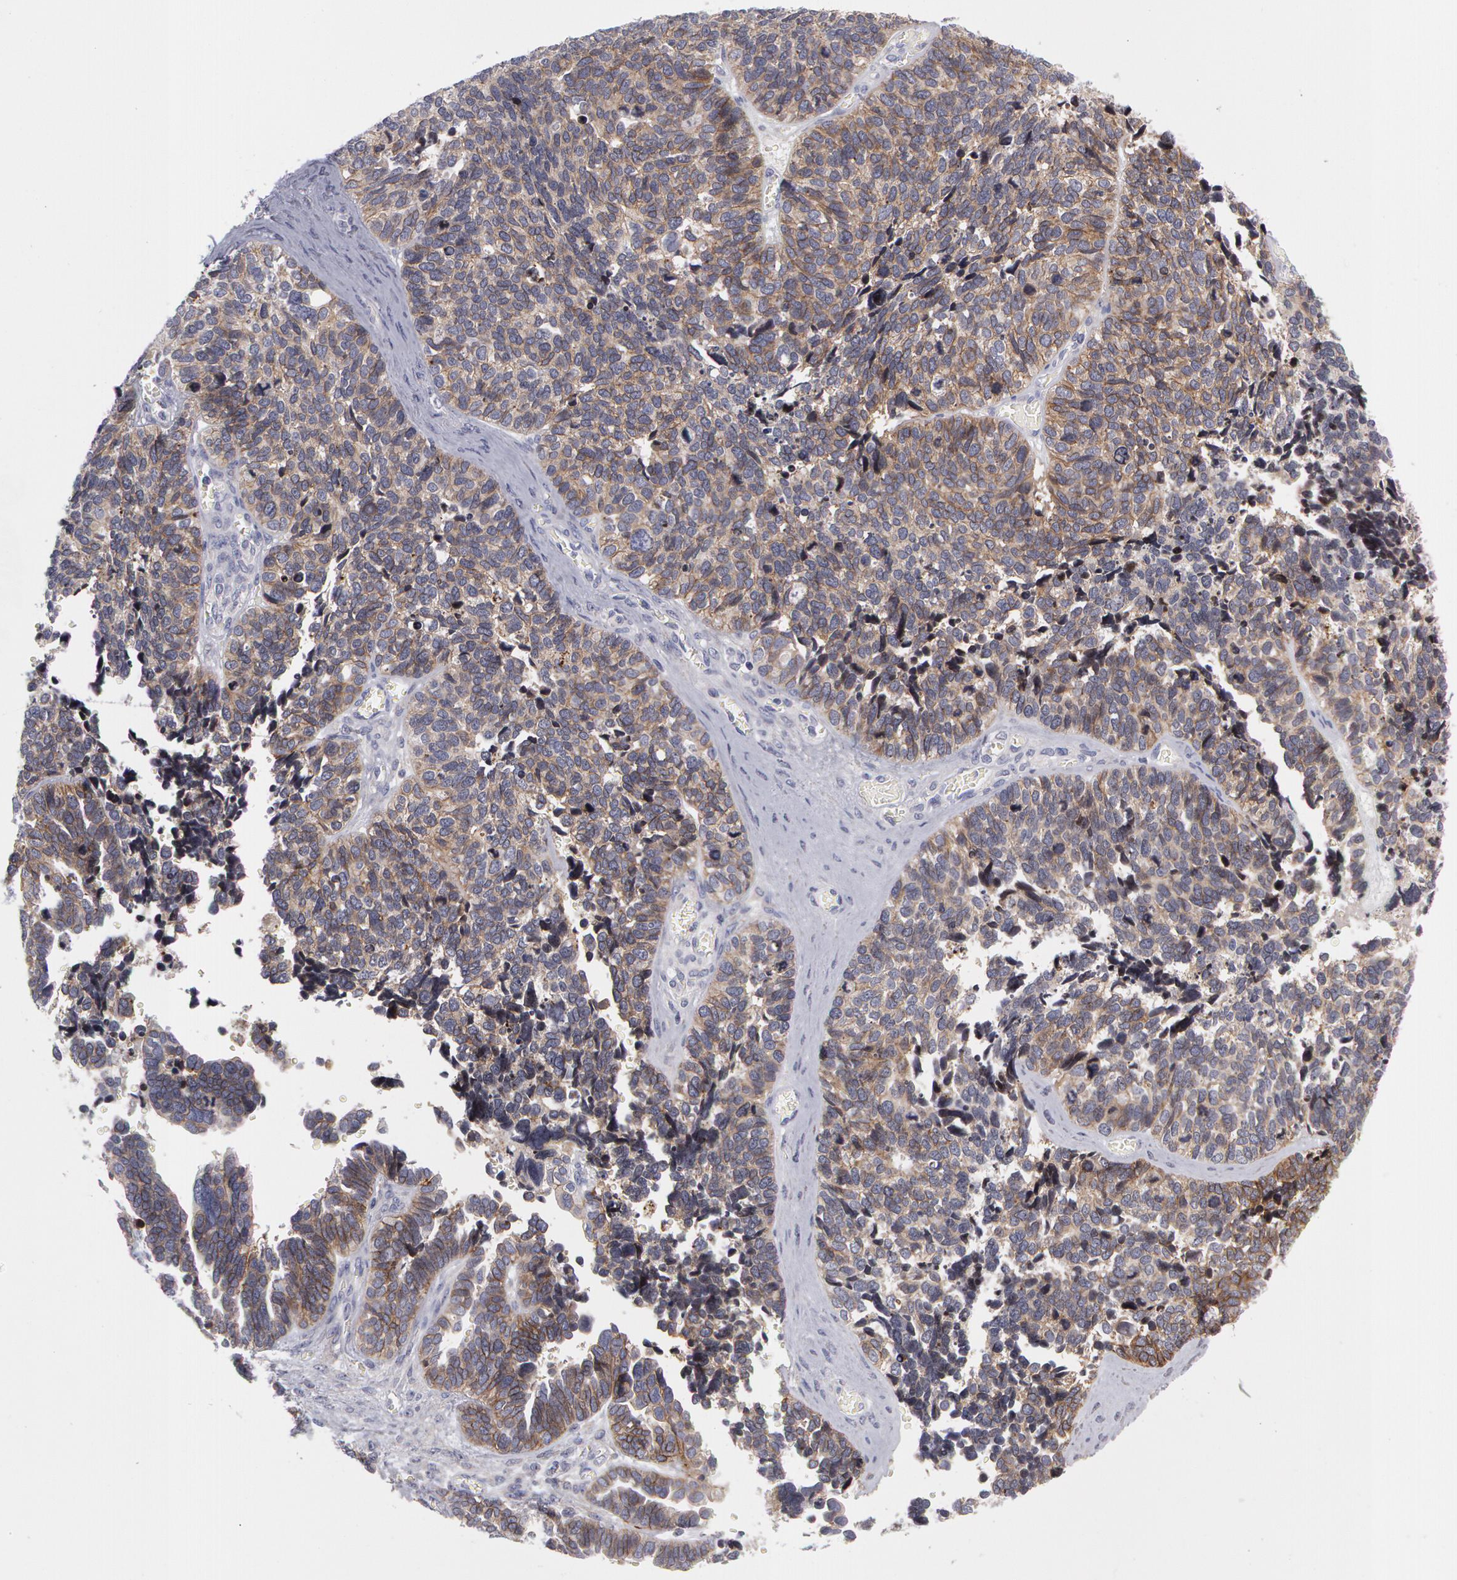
{"staining": {"intensity": "weak", "quantity": ">75%", "location": "cytoplasmic/membranous"}, "tissue": "ovarian cancer", "cell_type": "Tumor cells", "image_type": "cancer", "snomed": [{"axis": "morphology", "description": "Cystadenocarcinoma, serous, NOS"}, {"axis": "topography", "description": "Ovary"}], "caption": "Tumor cells demonstrate low levels of weak cytoplasmic/membranous staining in about >75% of cells in ovarian cancer (serous cystadenocarcinoma).", "gene": "ERBB2", "patient": {"sex": "female", "age": 77}}